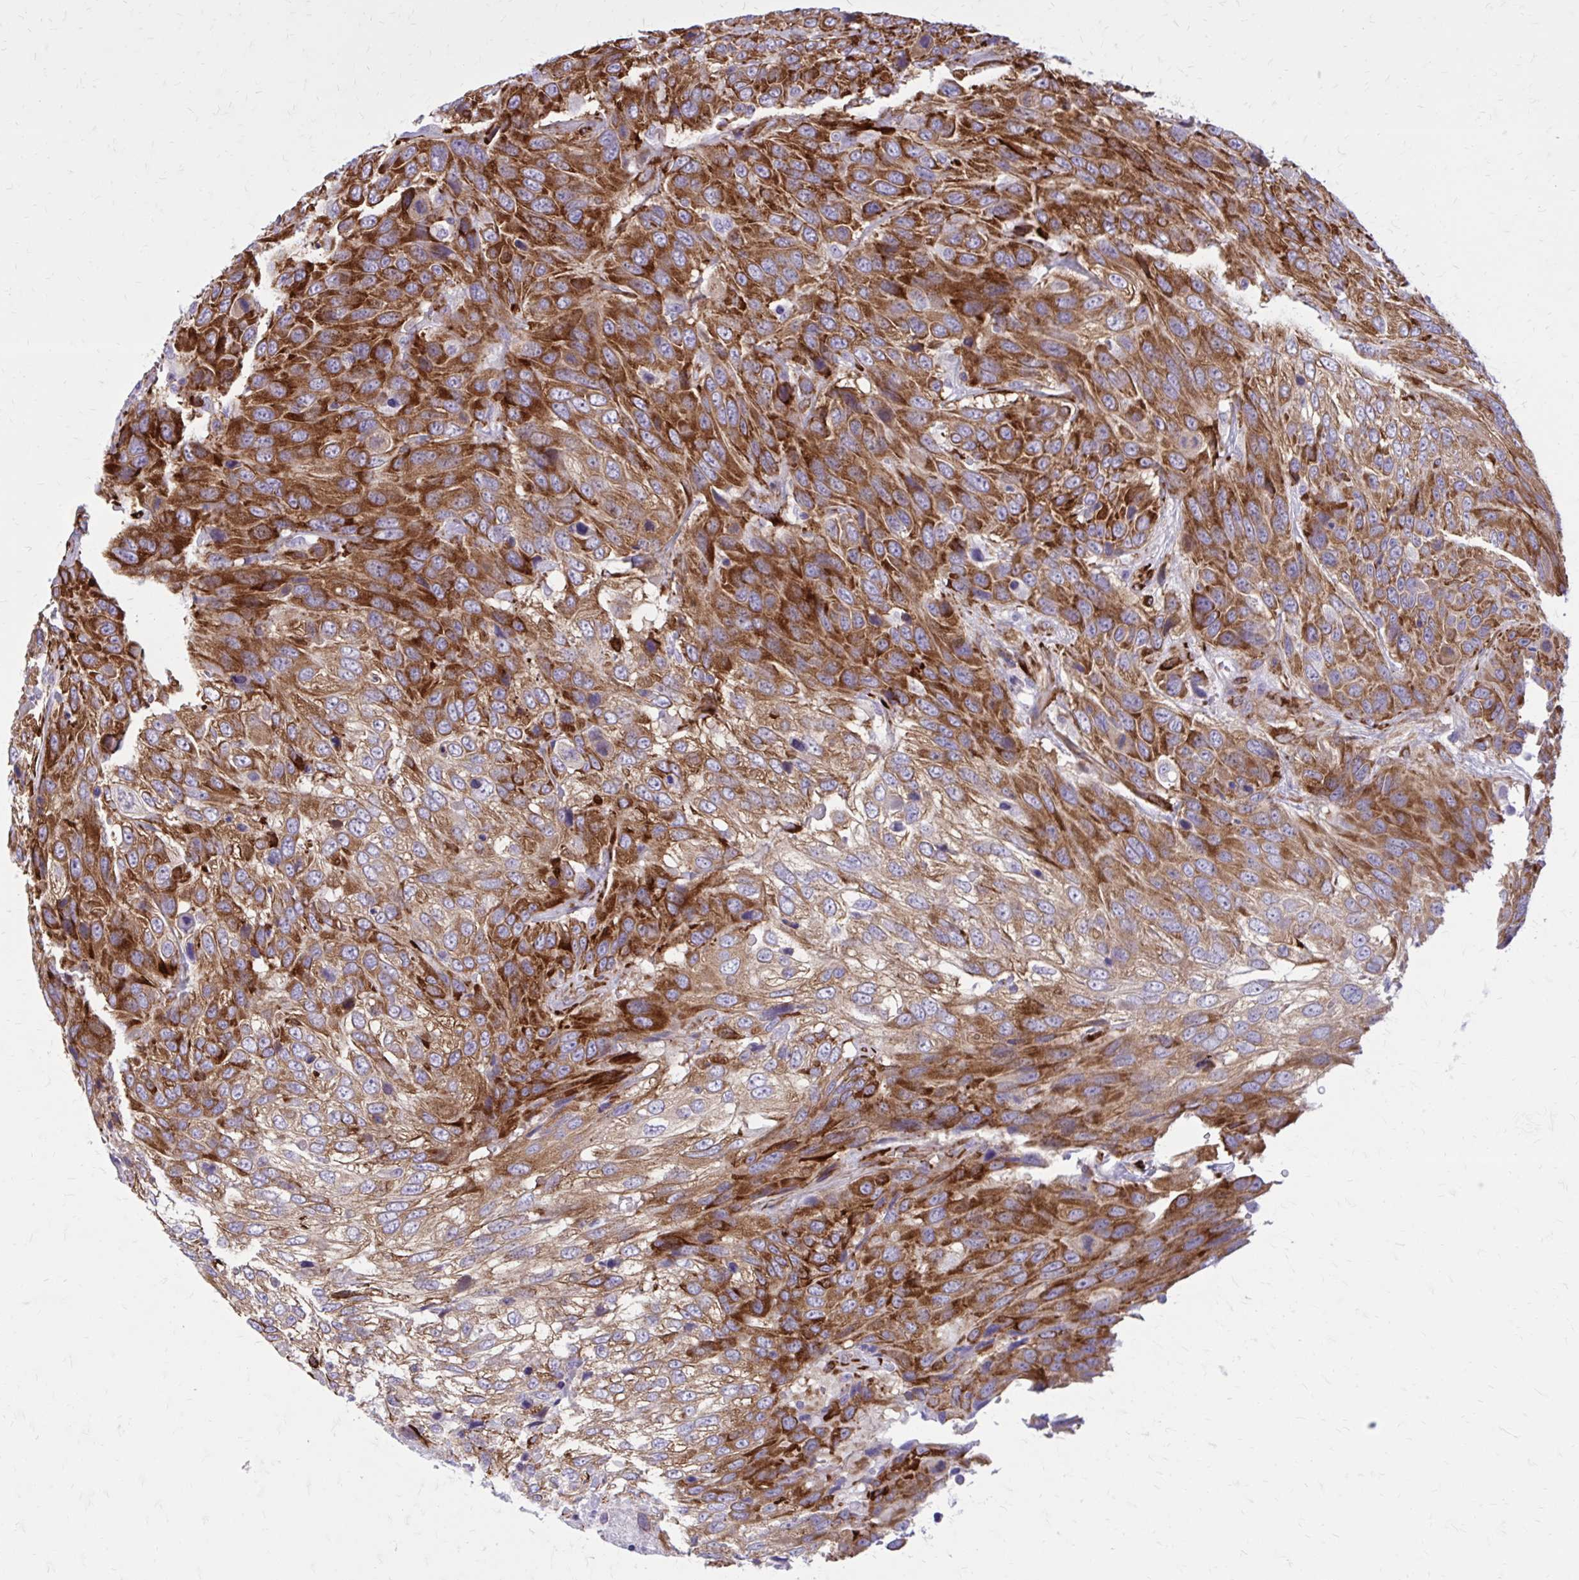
{"staining": {"intensity": "strong", "quantity": ">75%", "location": "cytoplasmic/membranous"}, "tissue": "urothelial cancer", "cell_type": "Tumor cells", "image_type": "cancer", "snomed": [{"axis": "morphology", "description": "Urothelial carcinoma, High grade"}, {"axis": "topography", "description": "Urinary bladder"}], "caption": "This is an image of immunohistochemistry staining of high-grade urothelial carcinoma, which shows strong staining in the cytoplasmic/membranous of tumor cells.", "gene": "BEND5", "patient": {"sex": "female", "age": 70}}